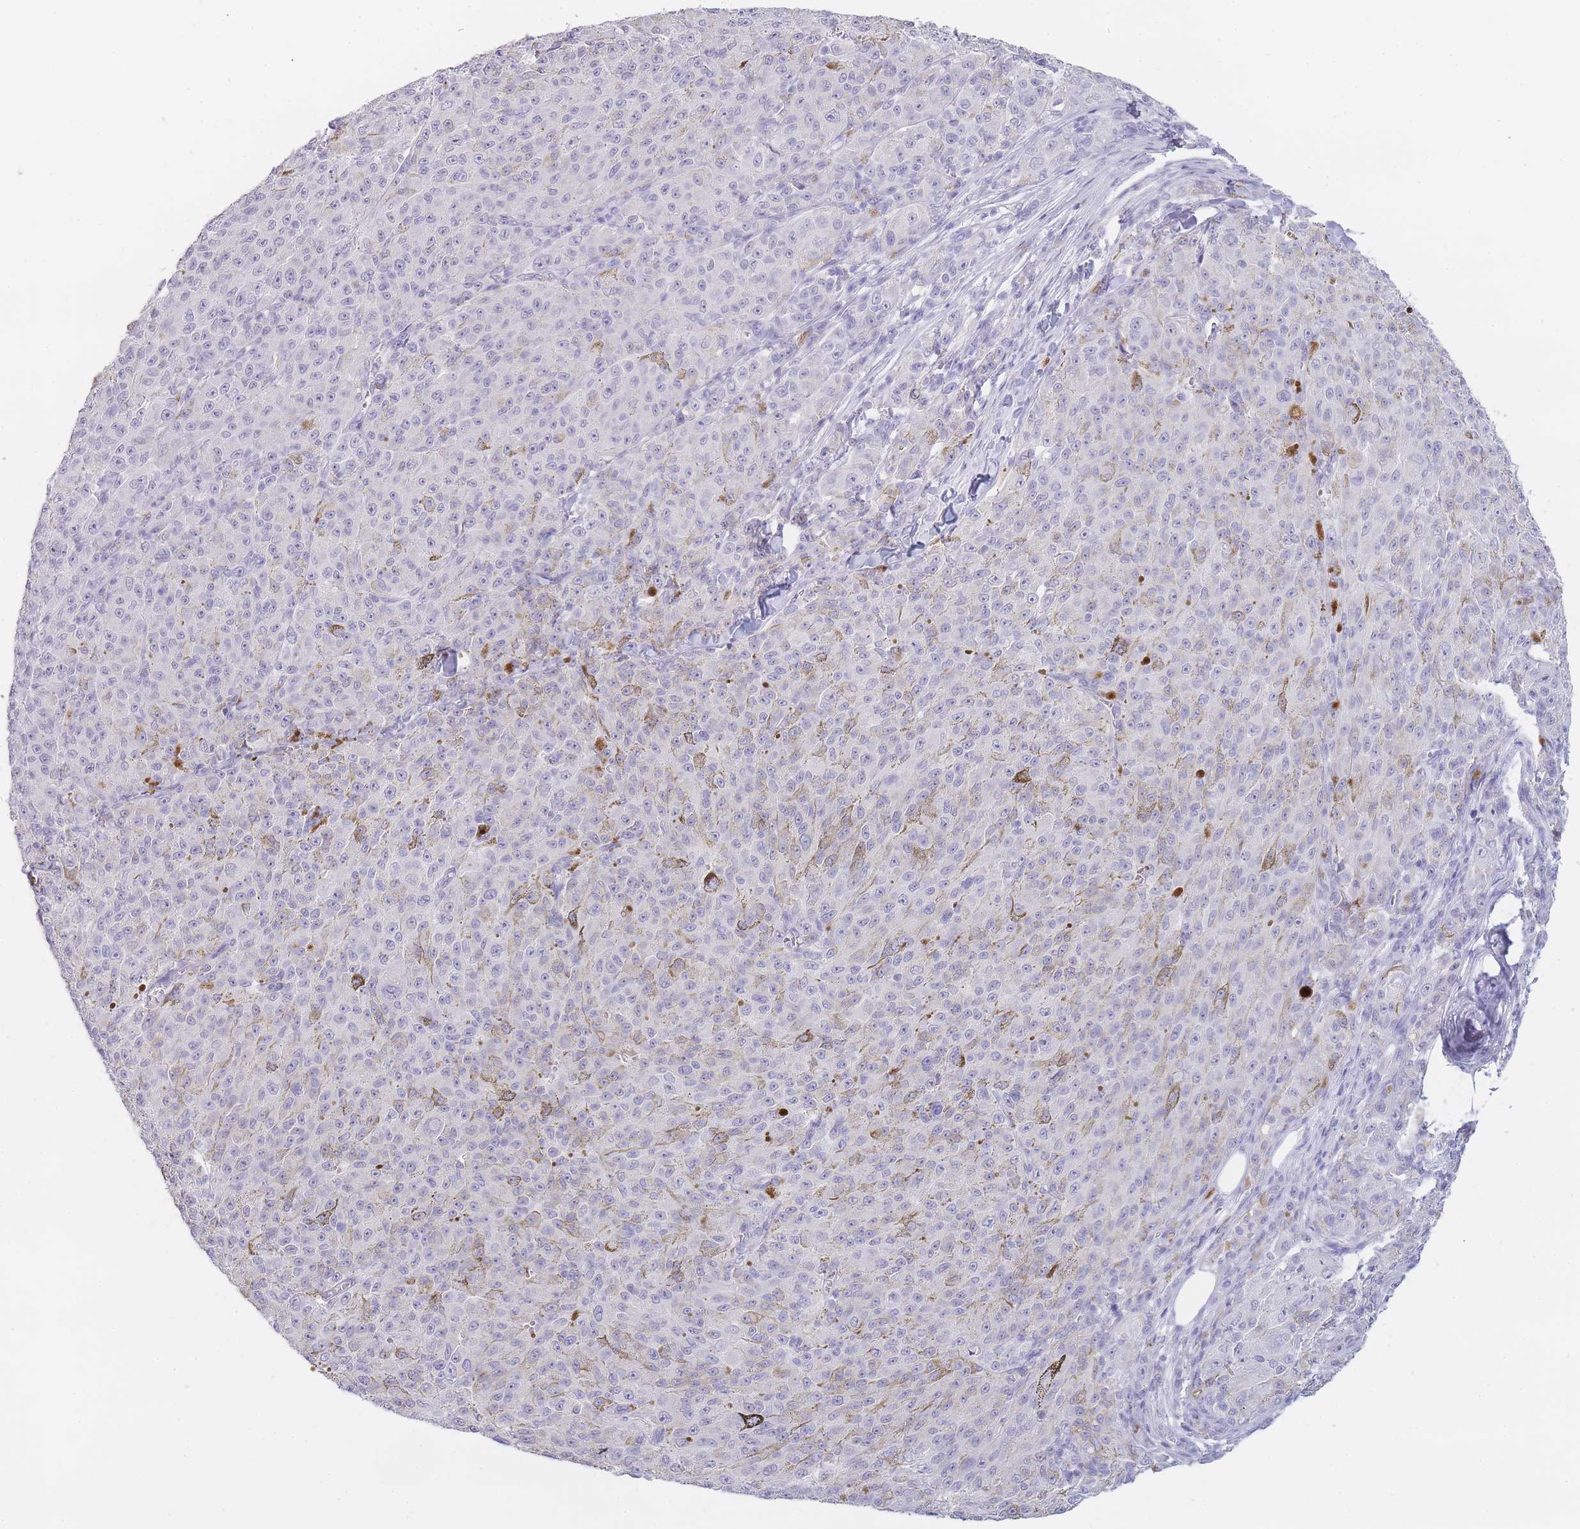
{"staining": {"intensity": "negative", "quantity": "none", "location": "none"}, "tissue": "melanoma", "cell_type": "Tumor cells", "image_type": "cancer", "snomed": [{"axis": "morphology", "description": "Malignant melanoma, NOS"}, {"axis": "topography", "description": "Skin"}], "caption": "This is an IHC micrograph of human melanoma. There is no staining in tumor cells.", "gene": "INS", "patient": {"sex": "female", "age": 52}}